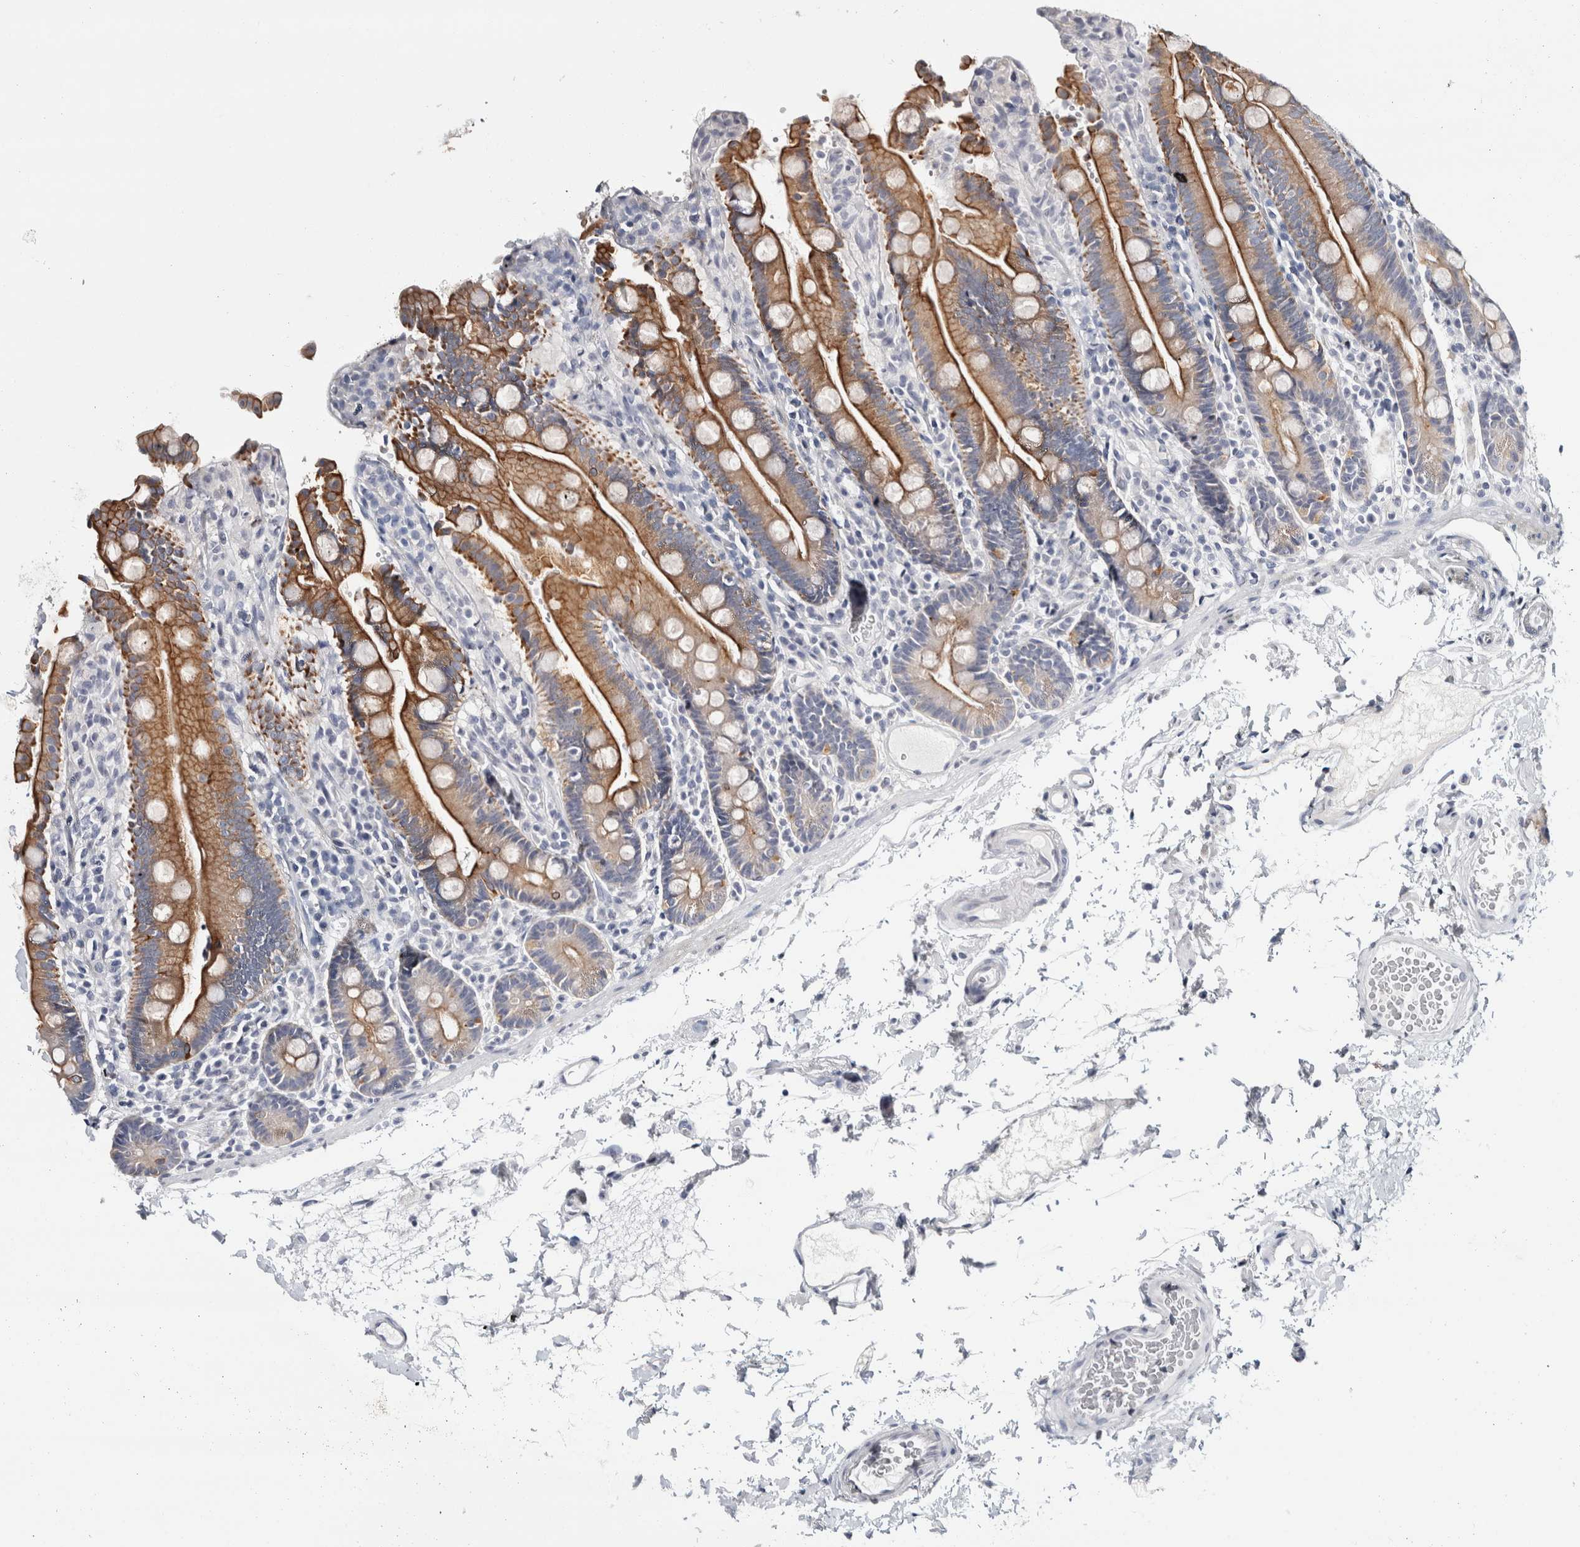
{"staining": {"intensity": "moderate", "quantity": ">75%", "location": "cytoplasmic/membranous"}, "tissue": "duodenum", "cell_type": "Glandular cells", "image_type": "normal", "snomed": [{"axis": "morphology", "description": "Normal tissue, NOS"}, {"axis": "topography", "description": "Small intestine, NOS"}], "caption": "An image of human duodenum stained for a protein reveals moderate cytoplasmic/membranous brown staining in glandular cells.", "gene": "RPH3AL", "patient": {"sex": "female", "age": 71}}